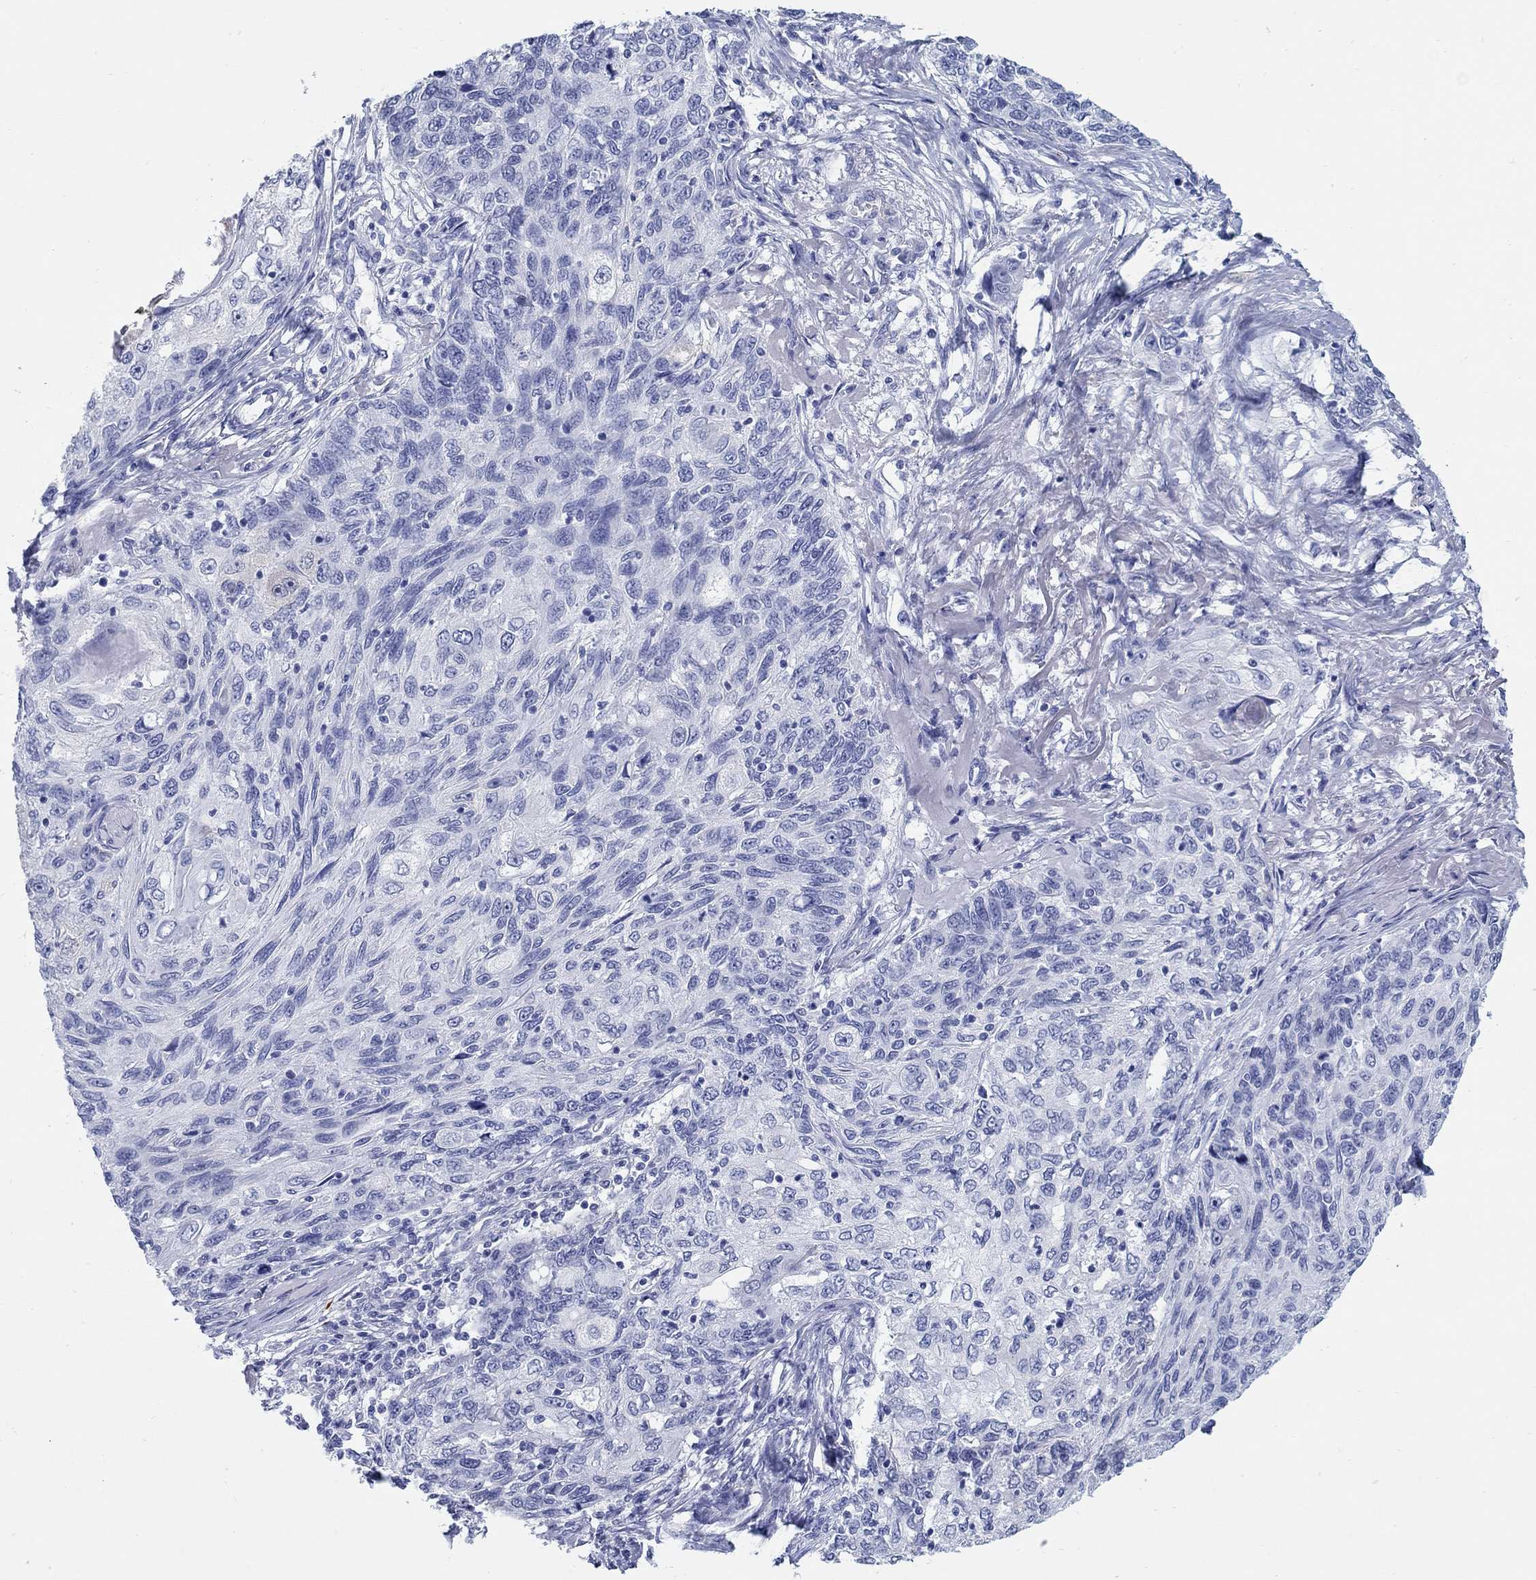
{"staining": {"intensity": "negative", "quantity": "none", "location": "none"}, "tissue": "skin cancer", "cell_type": "Tumor cells", "image_type": "cancer", "snomed": [{"axis": "morphology", "description": "Squamous cell carcinoma, NOS"}, {"axis": "topography", "description": "Skin"}], "caption": "The photomicrograph reveals no staining of tumor cells in skin squamous cell carcinoma. Brightfield microscopy of immunohistochemistry stained with DAB (brown) and hematoxylin (blue), captured at high magnification.", "gene": "AKR1C2", "patient": {"sex": "male", "age": 92}}